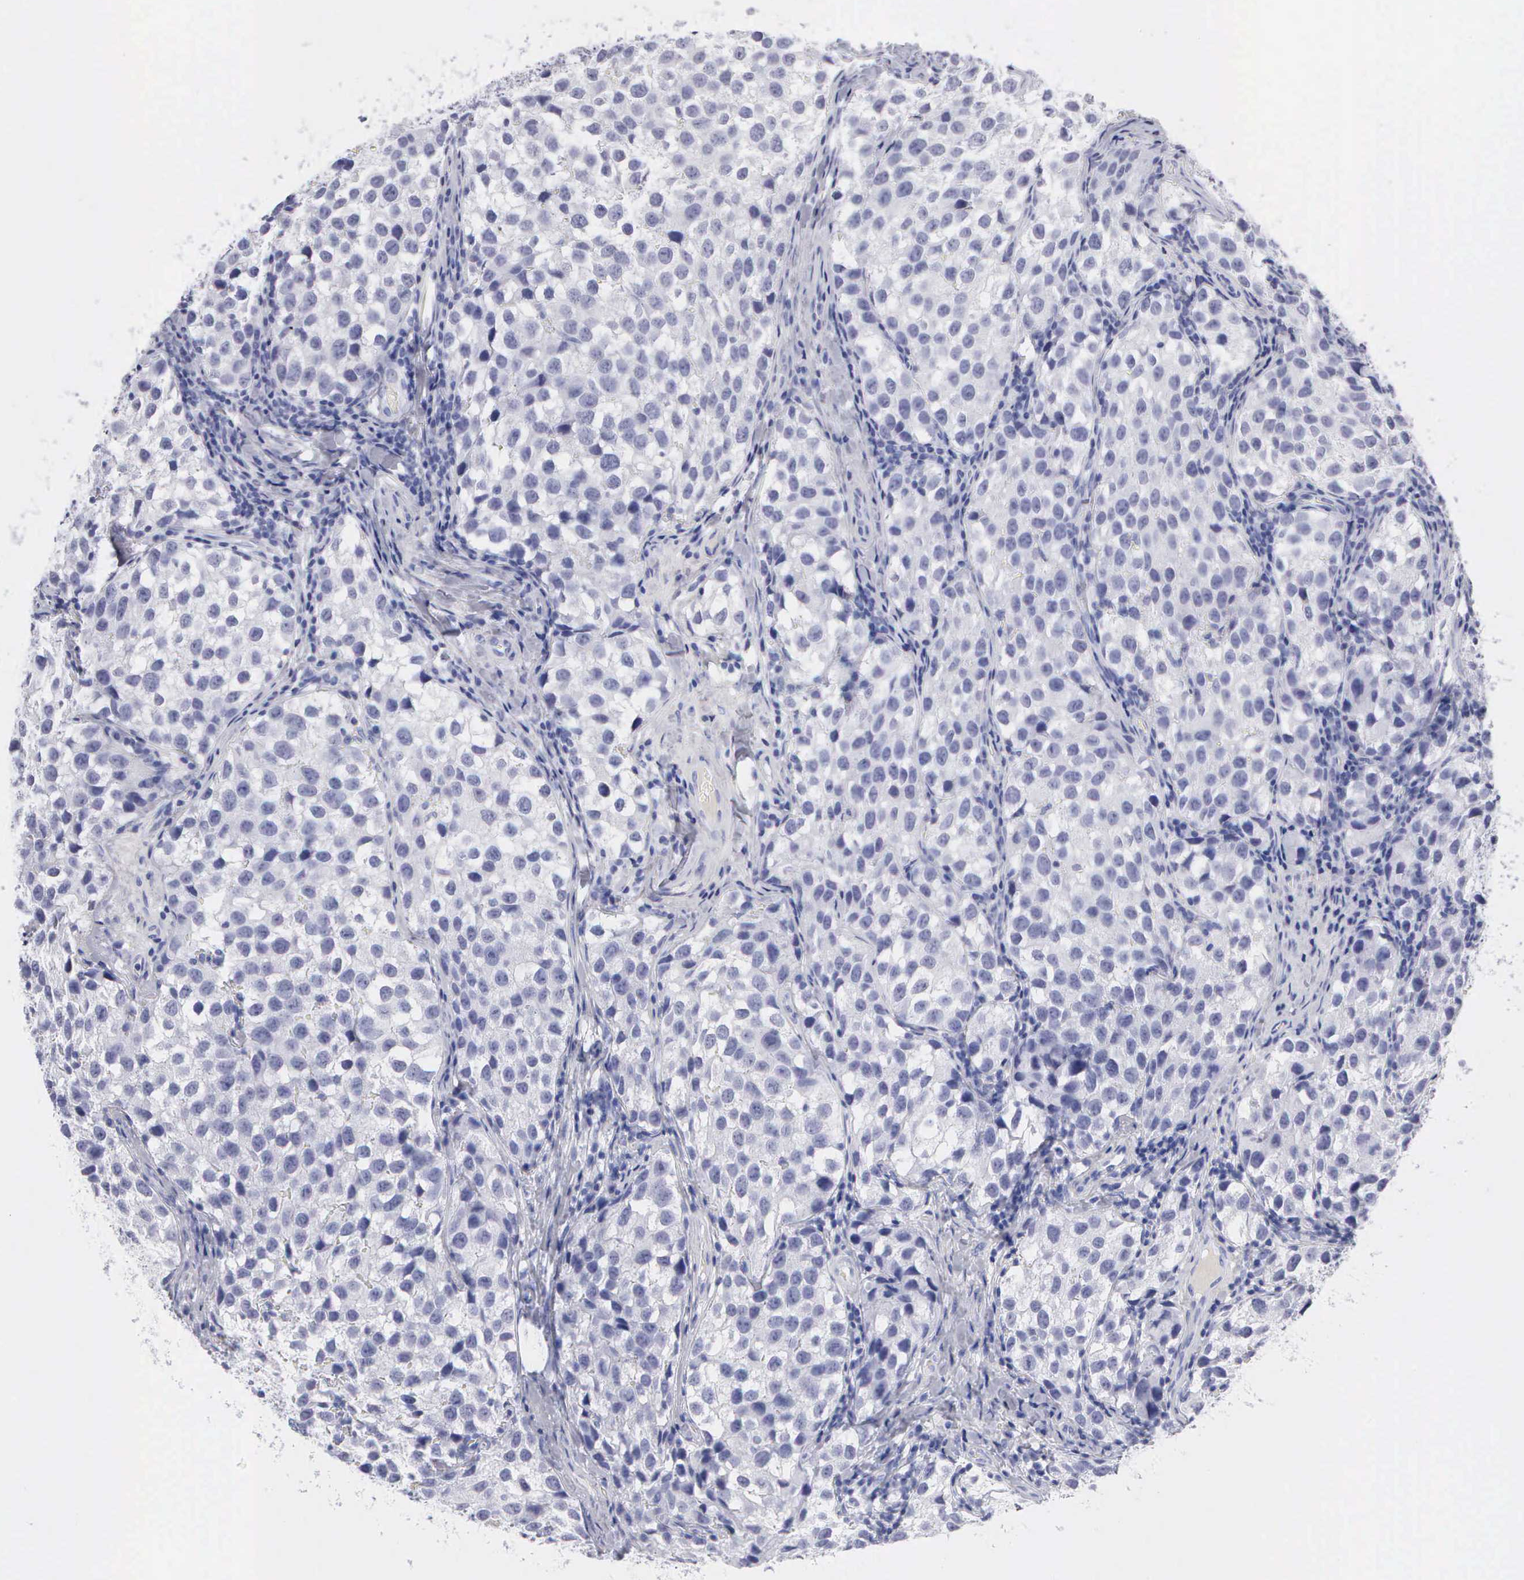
{"staining": {"intensity": "negative", "quantity": "none", "location": "none"}, "tissue": "testis cancer", "cell_type": "Tumor cells", "image_type": "cancer", "snomed": [{"axis": "morphology", "description": "Seminoma, NOS"}, {"axis": "topography", "description": "Testis"}], "caption": "There is no significant expression in tumor cells of testis cancer. The staining is performed using DAB brown chromogen with nuclei counter-stained in using hematoxylin.", "gene": "CYP19A1", "patient": {"sex": "male", "age": 39}}